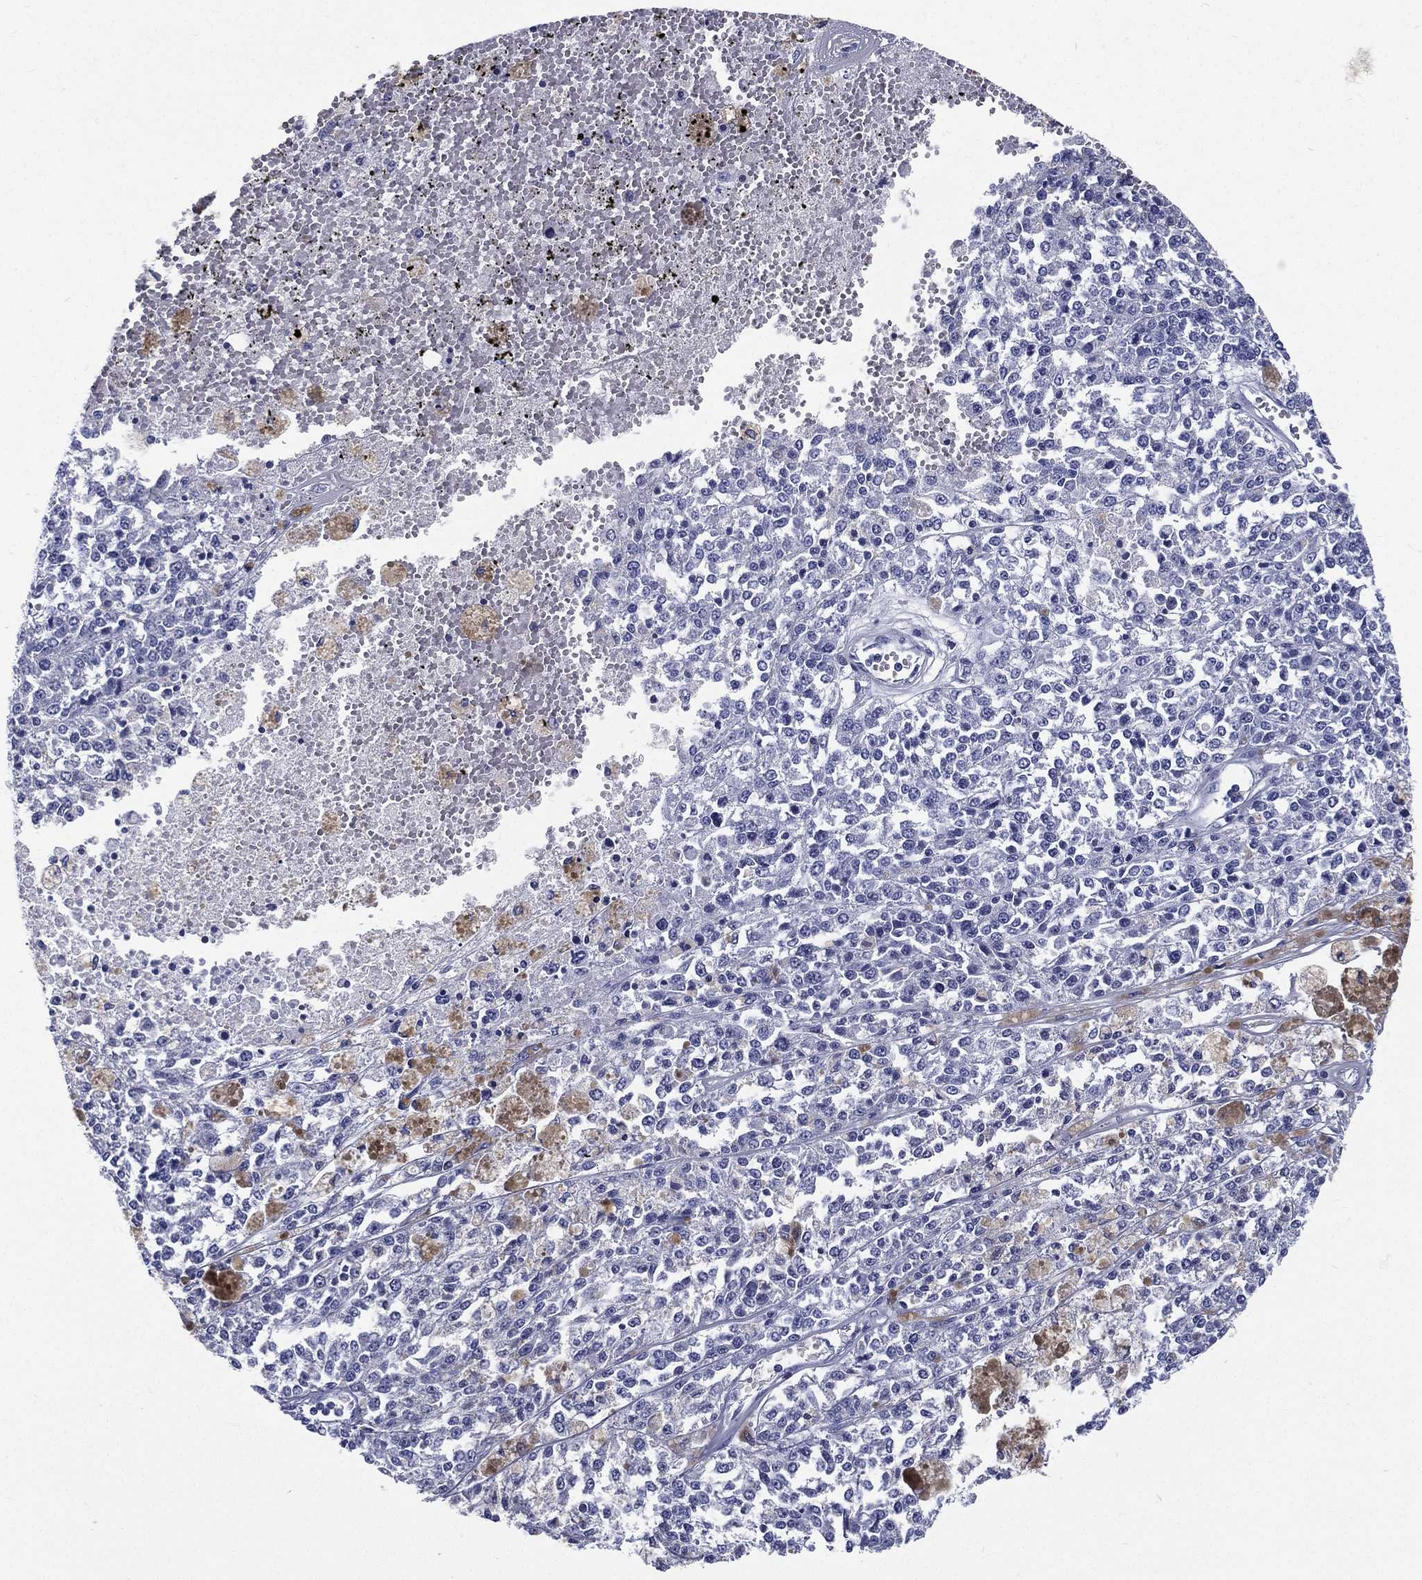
{"staining": {"intensity": "negative", "quantity": "none", "location": "none"}, "tissue": "melanoma", "cell_type": "Tumor cells", "image_type": "cancer", "snomed": [{"axis": "morphology", "description": "Malignant melanoma, Metastatic site"}, {"axis": "topography", "description": "Lymph node"}], "caption": "Tumor cells show no significant expression in melanoma.", "gene": "RSPH4A", "patient": {"sex": "female", "age": 64}}